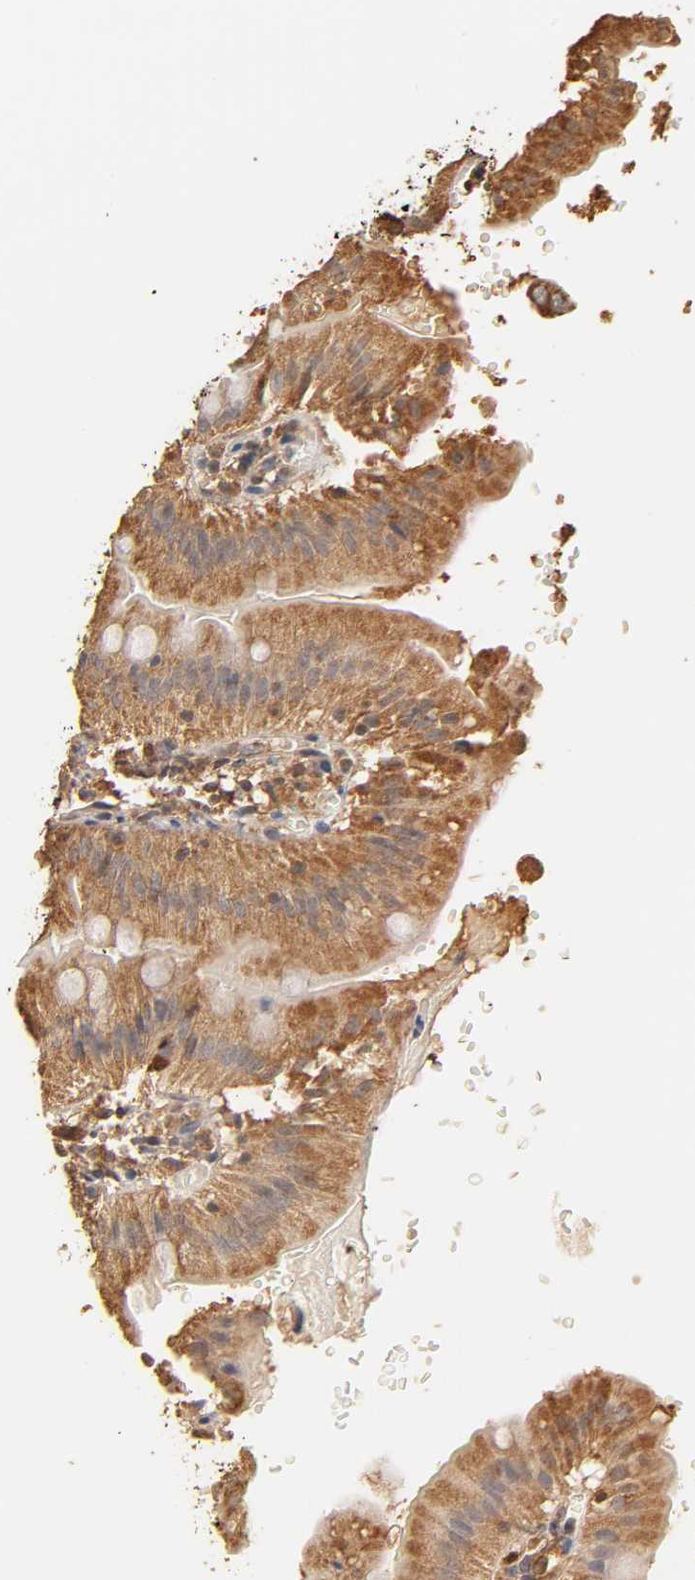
{"staining": {"intensity": "moderate", "quantity": ">75%", "location": "cytoplasmic/membranous"}, "tissue": "small intestine", "cell_type": "Glandular cells", "image_type": "normal", "snomed": [{"axis": "morphology", "description": "Normal tissue, NOS"}, {"axis": "topography", "description": "Small intestine"}], "caption": "An IHC image of normal tissue is shown. Protein staining in brown highlights moderate cytoplasmic/membranous positivity in small intestine within glandular cells.", "gene": "PKN1", "patient": {"sex": "male", "age": 71}}